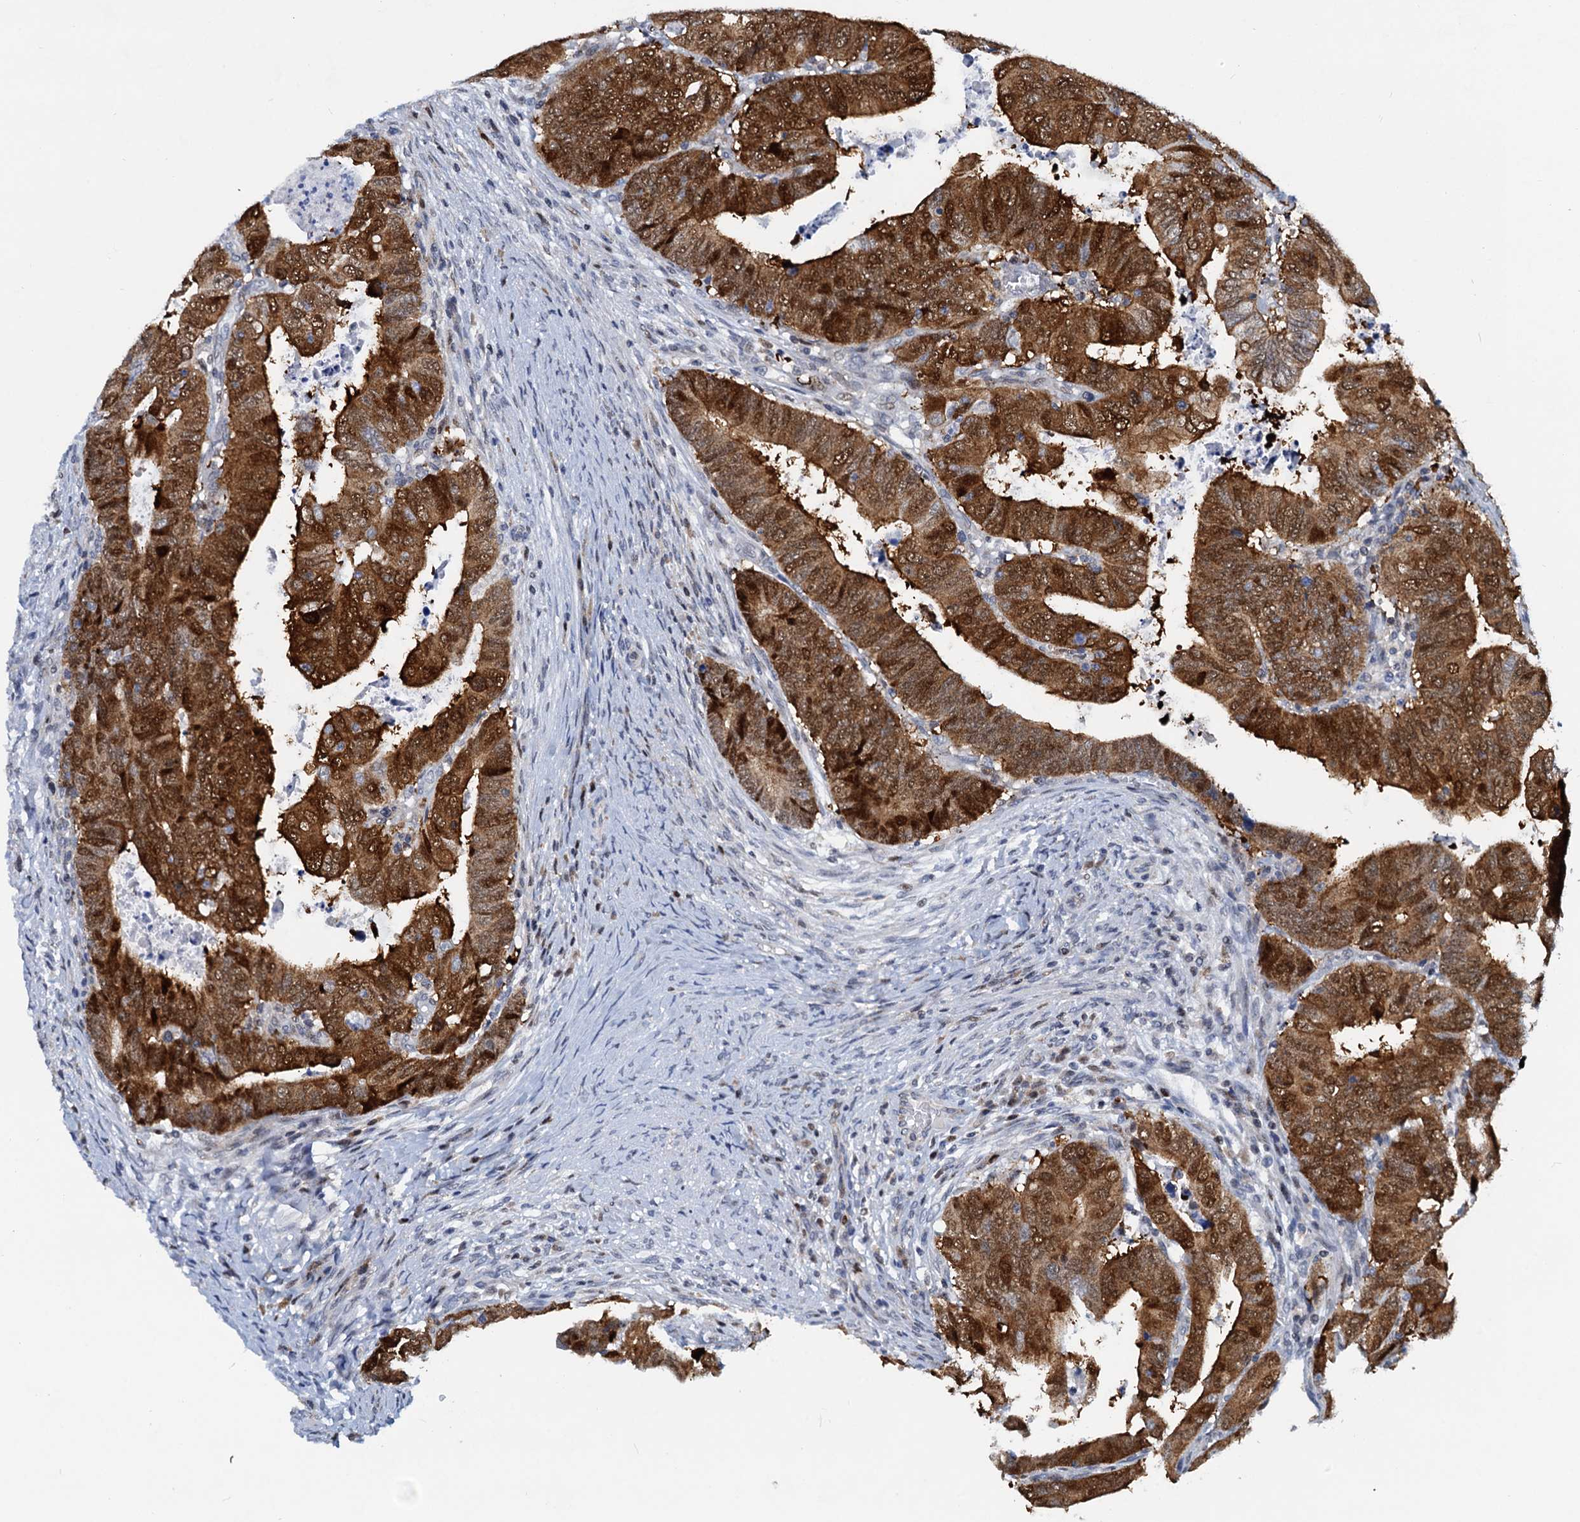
{"staining": {"intensity": "strong", "quantity": ">75%", "location": "cytoplasmic/membranous,nuclear"}, "tissue": "colorectal cancer", "cell_type": "Tumor cells", "image_type": "cancer", "snomed": [{"axis": "morphology", "description": "Normal tissue, NOS"}, {"axis": "morphology", "description": "Adenocarcinoma, NOS"}, {"axis": "topography", "description": "Rectum"}], "caption": "Immunohistochemical staining of human colorectal cancer exhibits strong cytoplasmic/membranous and nuclear protein positivity in approximately >75% of tumor cells.", "gene": "PTGES3", "patient": {"sex": "female", "age": 65}}